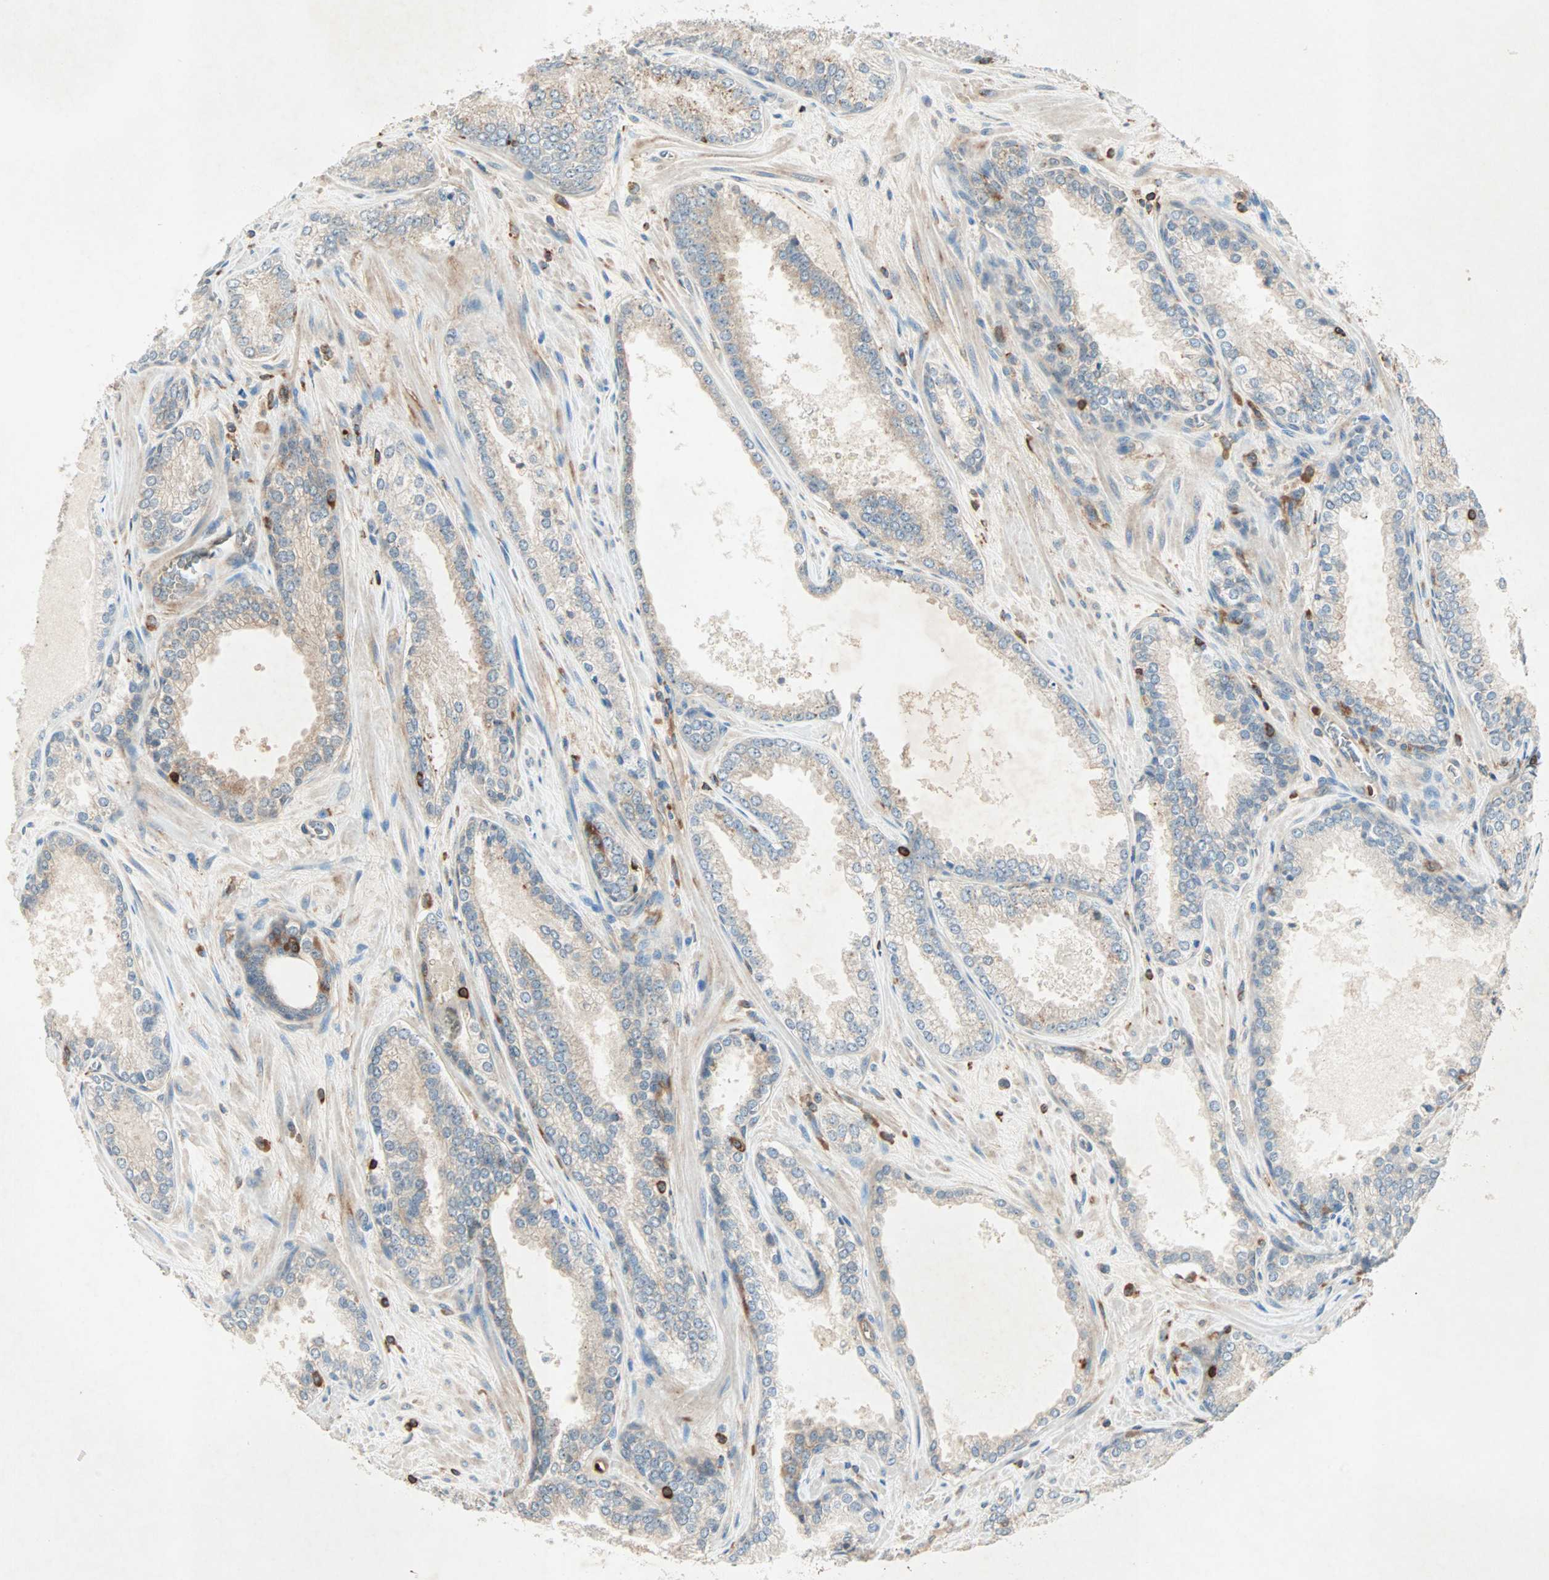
{"staining": {"intensity": "weak", "quantity": ">75%", "location": "cytoplasmic/membranous"}, "tissue": "prostate cancer", "cell_type": "Tumor cells", "image_type": "cancer", "snomed": [{"axis": "morphology", "description": "Adenocarcinoma, Low grade"}, {"axis": "topography", "description": "Prostate"}], "caption": "Low-grade adenocarcinoma (prostate) stained with DAB (3,3'-diaminobenzidine) IHC demonstrates low levels of weak cytoplasmic/membranous positivity in approximately >75% of tumor cells. (Brightfield microscopy of DAB IHC at high magnification).", "gene": "TEC", "patient": {"sex": "male", "age": 60}}